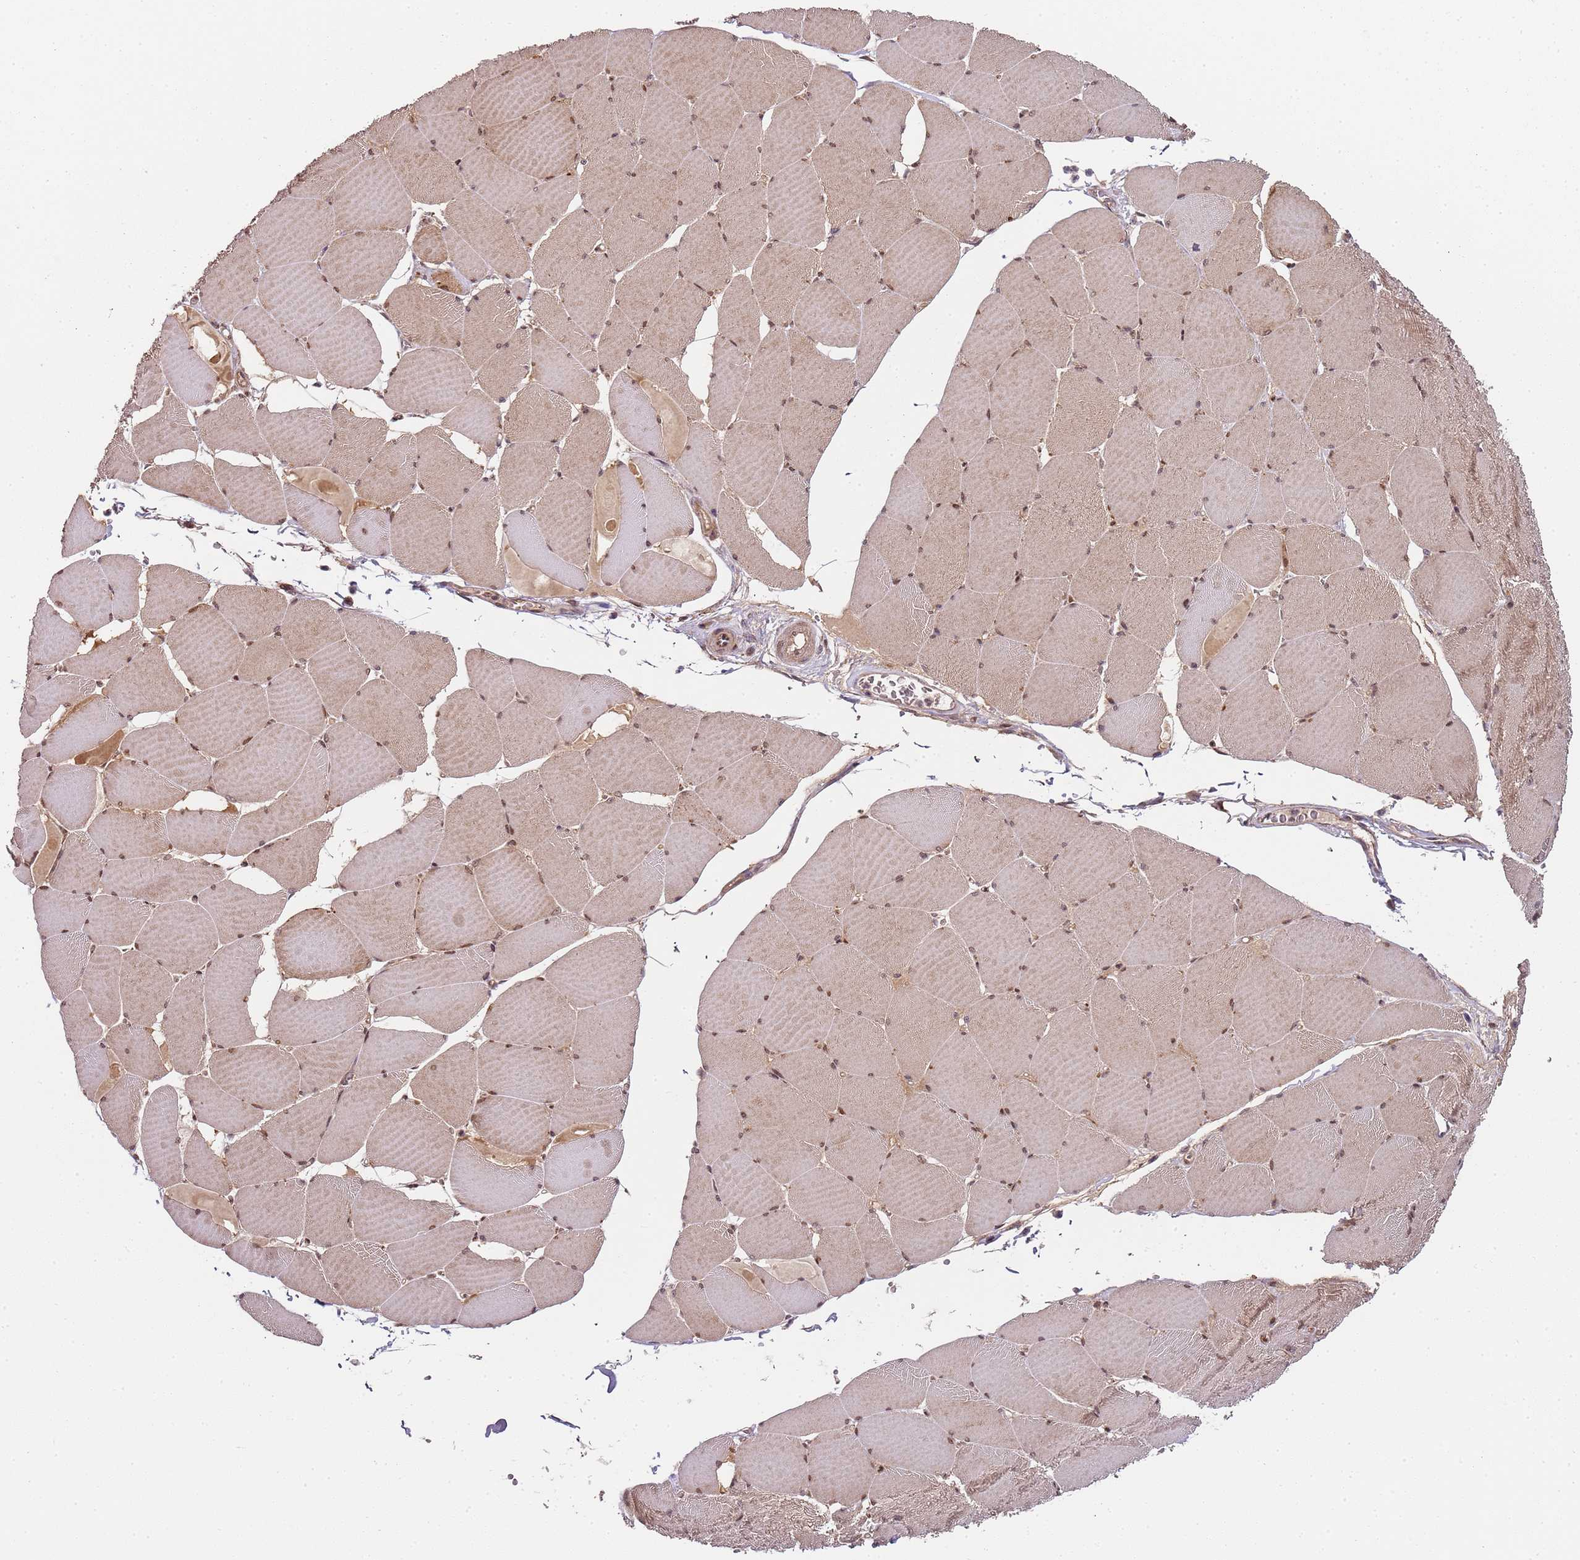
{"staining": {"intensity": "moderate", "quantity": ">75%", "location": "cytoplasmic/membranous,nuclear"}, "tissue": "skeletal muscle", "cell_type": "Myocytes", "image_type": "normal", "snomed": [{"axis": "morphology", "description": "Normal tissue, NOS"}, {"axis": "topography", "description": "Skeletal muscle"}, {"axis": "topography", "description": "Head-Neck"}], "caption": "A brown stain labels moderate cytoplasmic/membranous,nuclear positivity of a protein in myocytes of unremarkable skeletal muscle. (DAB = brown stain, brightfield microscopy at high magnification).", "gene": "EDC3", "patient": {"sex": "male", "age": 66}}